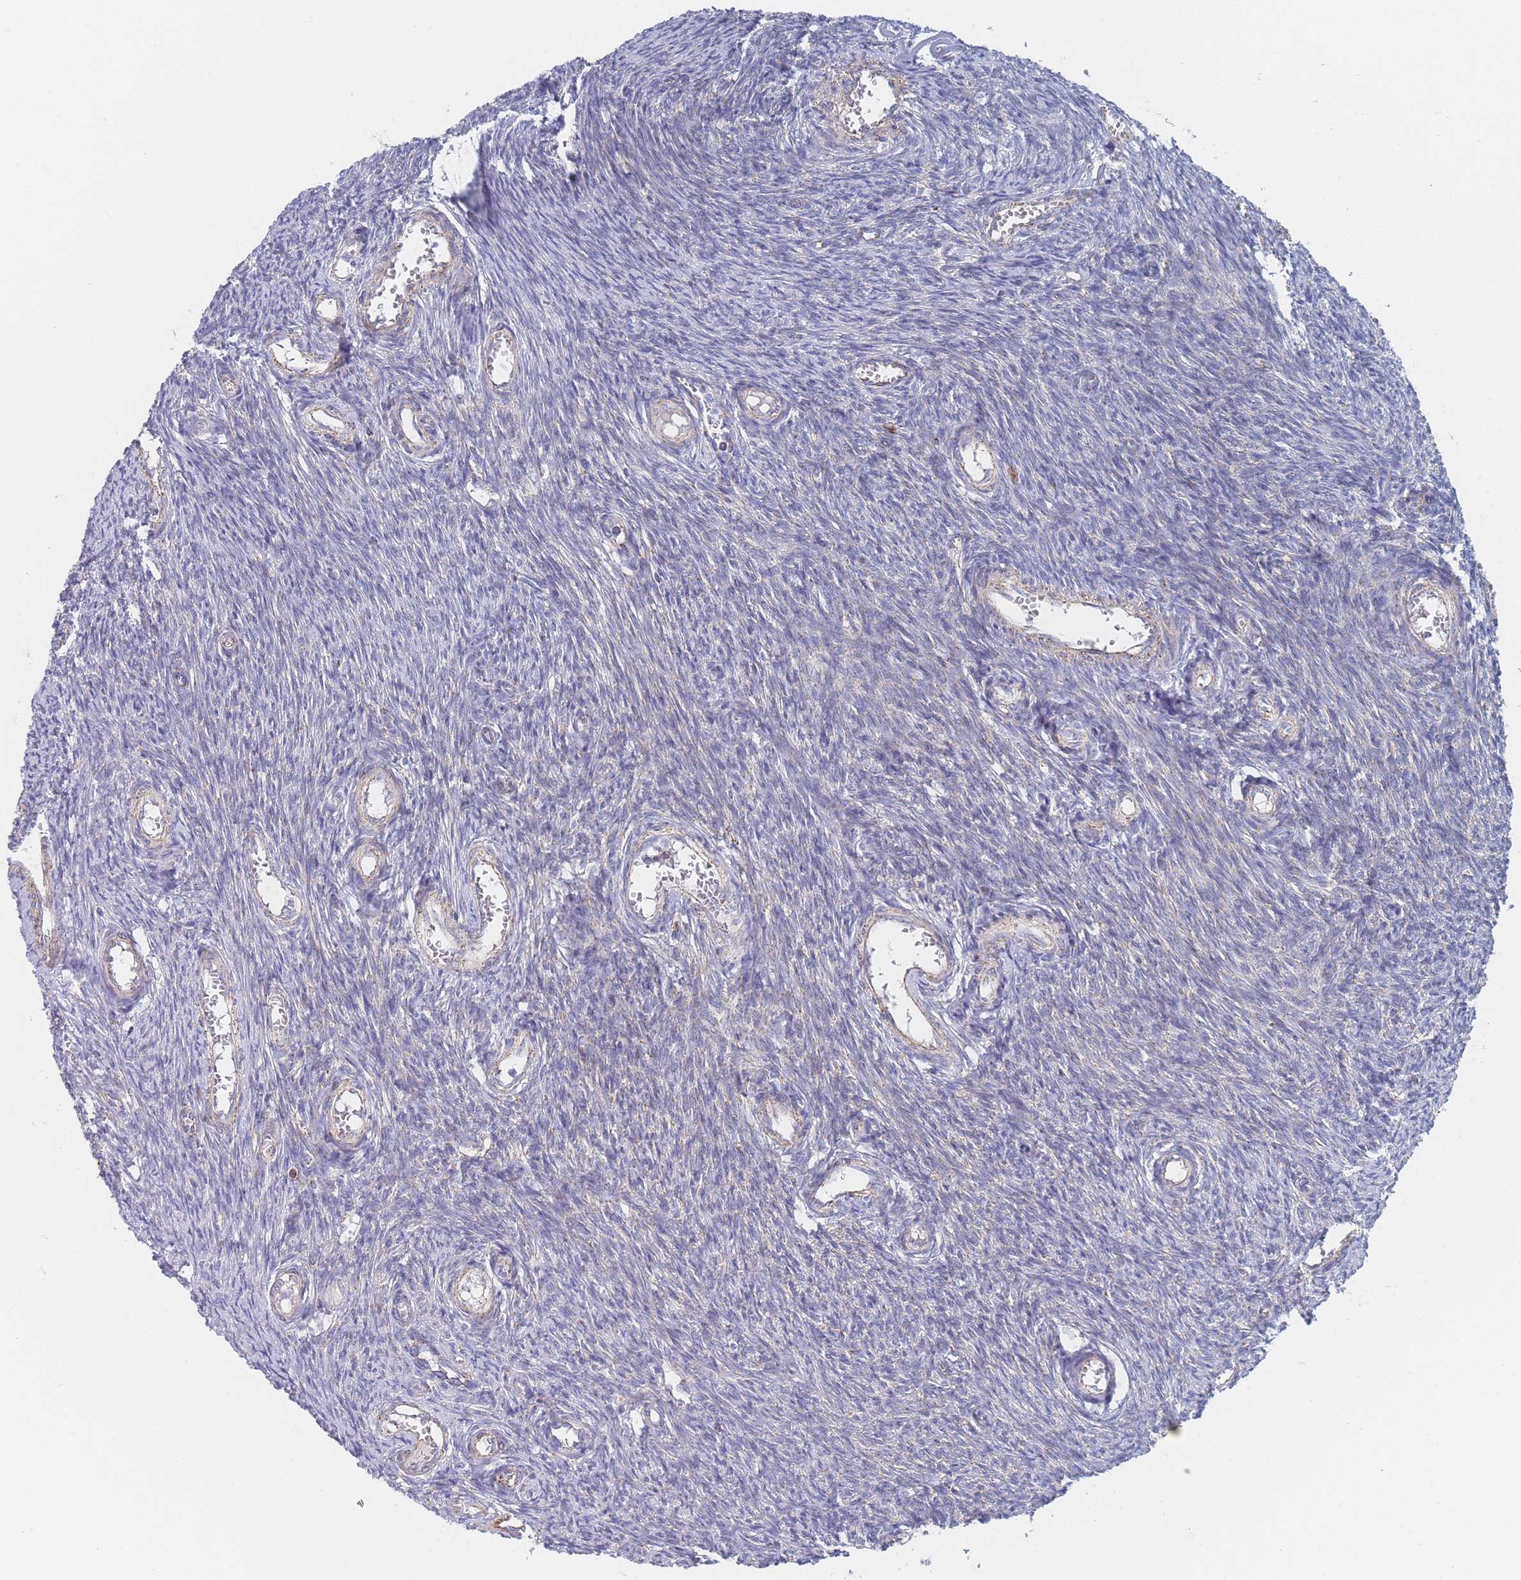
{"staining": {"intensity": "negative", "quantity": "none", "location": "none"}, "tissue": "ovary", "cell_type": "Ovarian stroma cells", "image_type": "normal", "snomed": [{"axis": "morphology", "description": "Normal tissue, NOS"}, {"axis": "topography", "description": "Ovary"}], "caption": "Immunohistochemistry (IHC) of unremarkable ovary demonstrates no expression in ovarian stroma cells.", "gene": "IKZF4", "patient": {"sex": "female", "age": 44}}